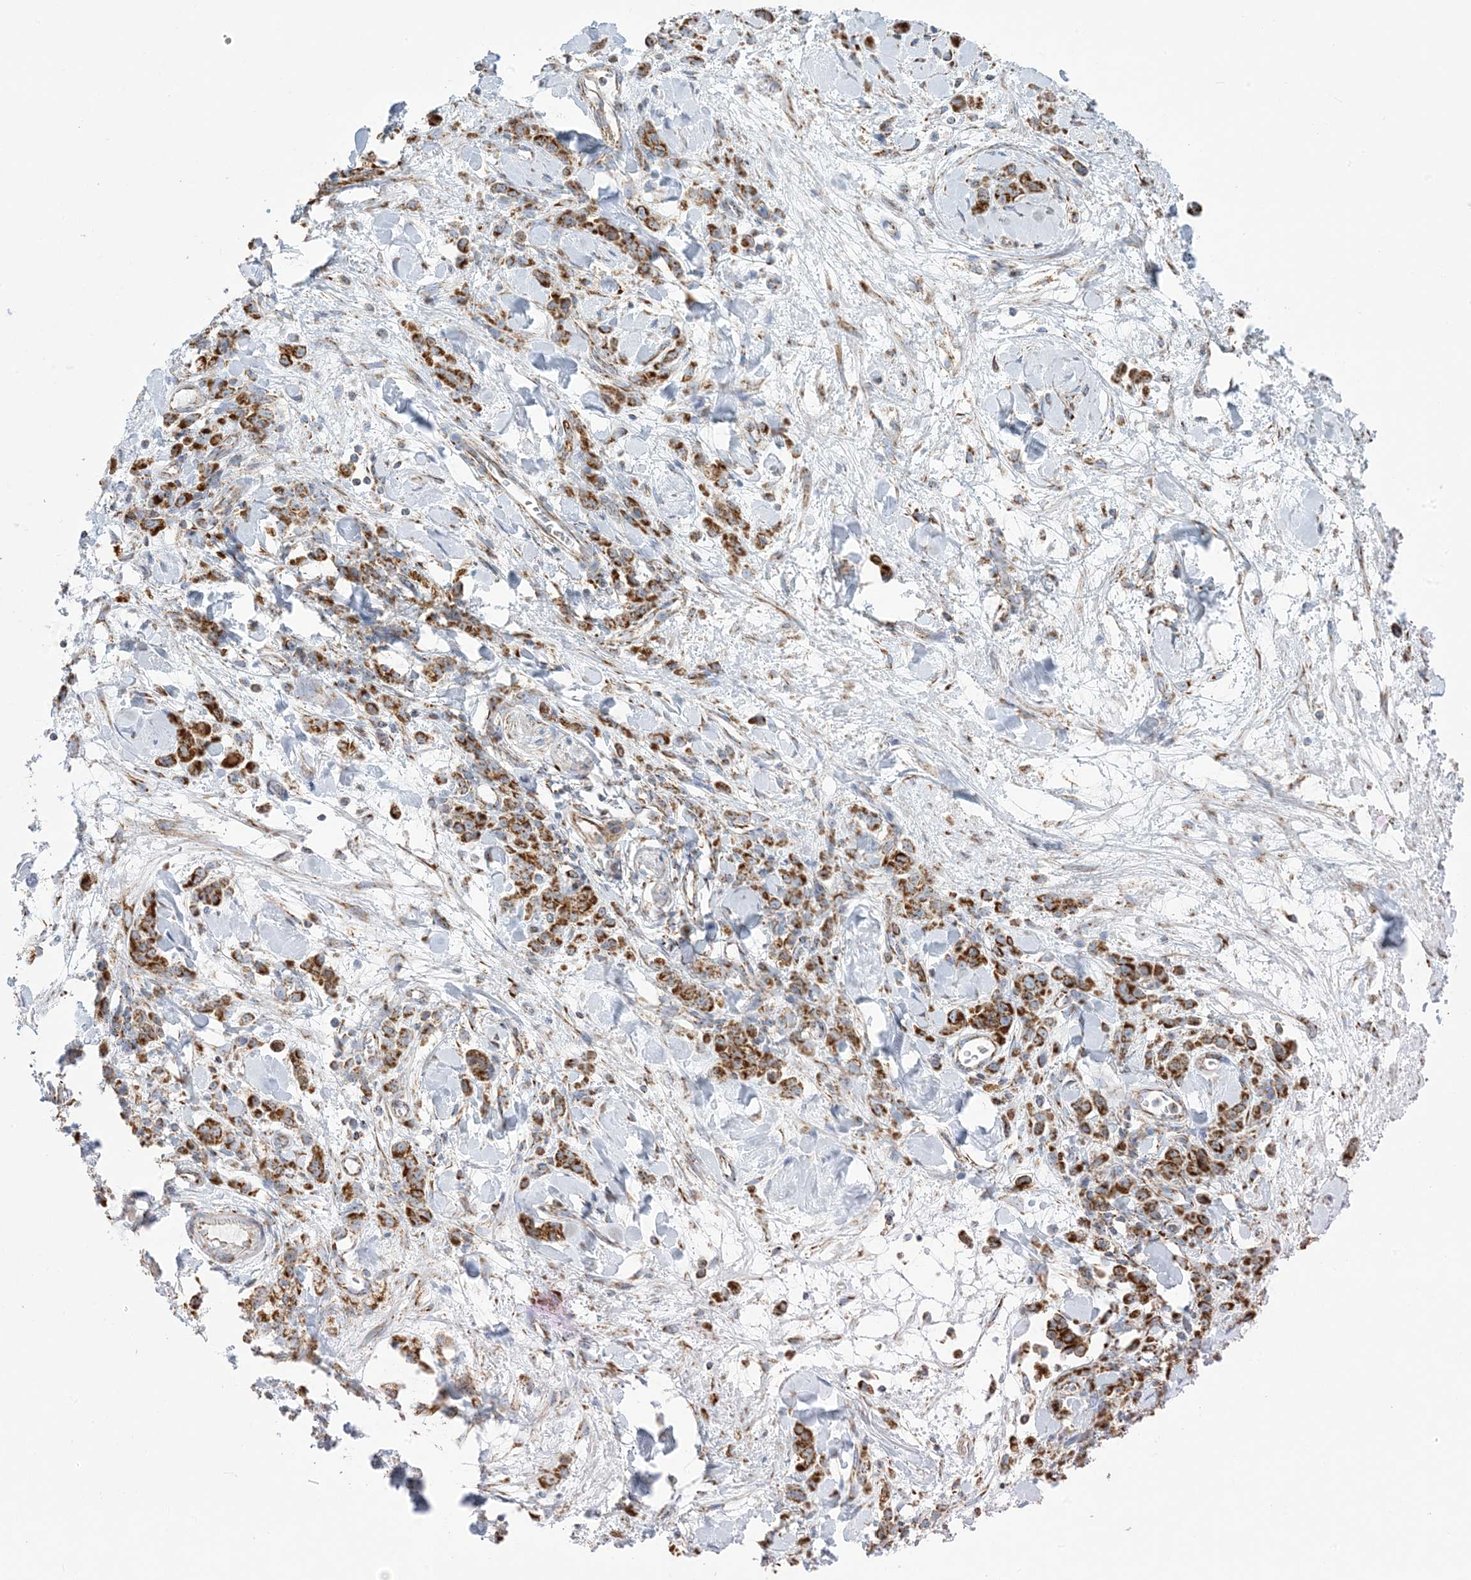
{"staining": {"intensity": "strong", "quantity": ">75%", "location": "cytoplasmic/membranous"}, "tissue": "stomach cancer", "cell_type": "Tumor cells", "image_type": "cancer", "snomed": [{"axis": "morphology", "description": "Normal tissue, NOS"}, {"axis": "morphology", "description": "Adenocarcinoma, NOS"}, {"axis": "topography", "description": "Stomach"}], "caption": "Stomach cancer (adenocarcinoma) stained for a protein displays strong cytoplasmic/membranous positivity in tumor cells.", "gene": "SAMM50", "patient": {"sex": "male", "age": 82}}